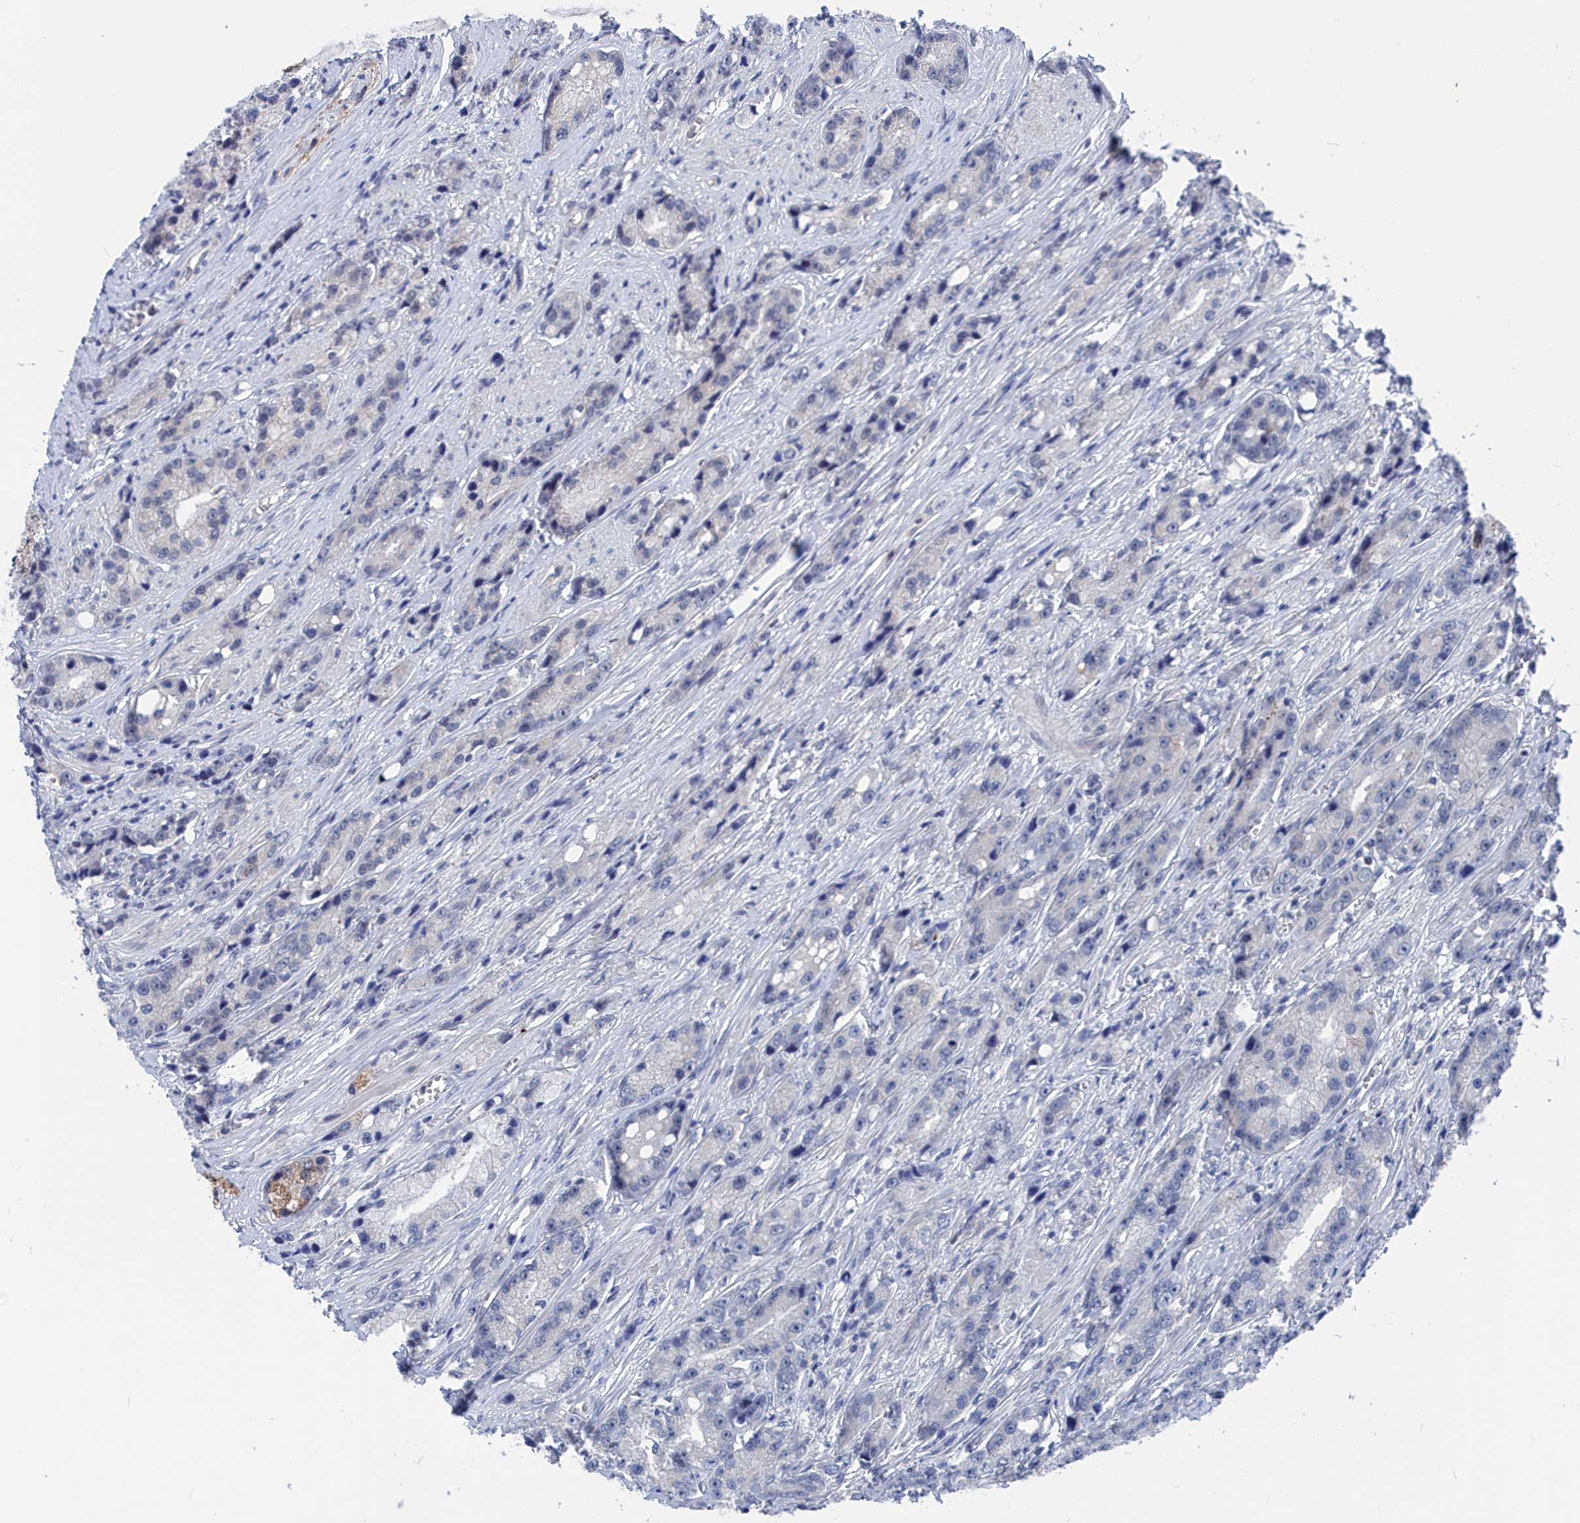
{"staining": {"intensity": "weak", "quantity": "<25%", "location": "cytoplasmic/membranous"}, "tissue": "prostate cancer", "cell_type": "Tumor cells", "image_type": "cancer", "snomed": [{"axis": "morphology", "description": "Adenocarcinoma, High grade"}, {"axis": "topography", "description": "Prostate"}], "caption": "The histopathology image reveals no significant staining in tumor cells of prostate cancer. (Stains: DAB immunohistochemistry with hematoxylin counter stain, Microscopy: brightfield microscopy at high magnification).", "gene": "MARCHF3", "patient": {"sex": "male", "age": 74}}